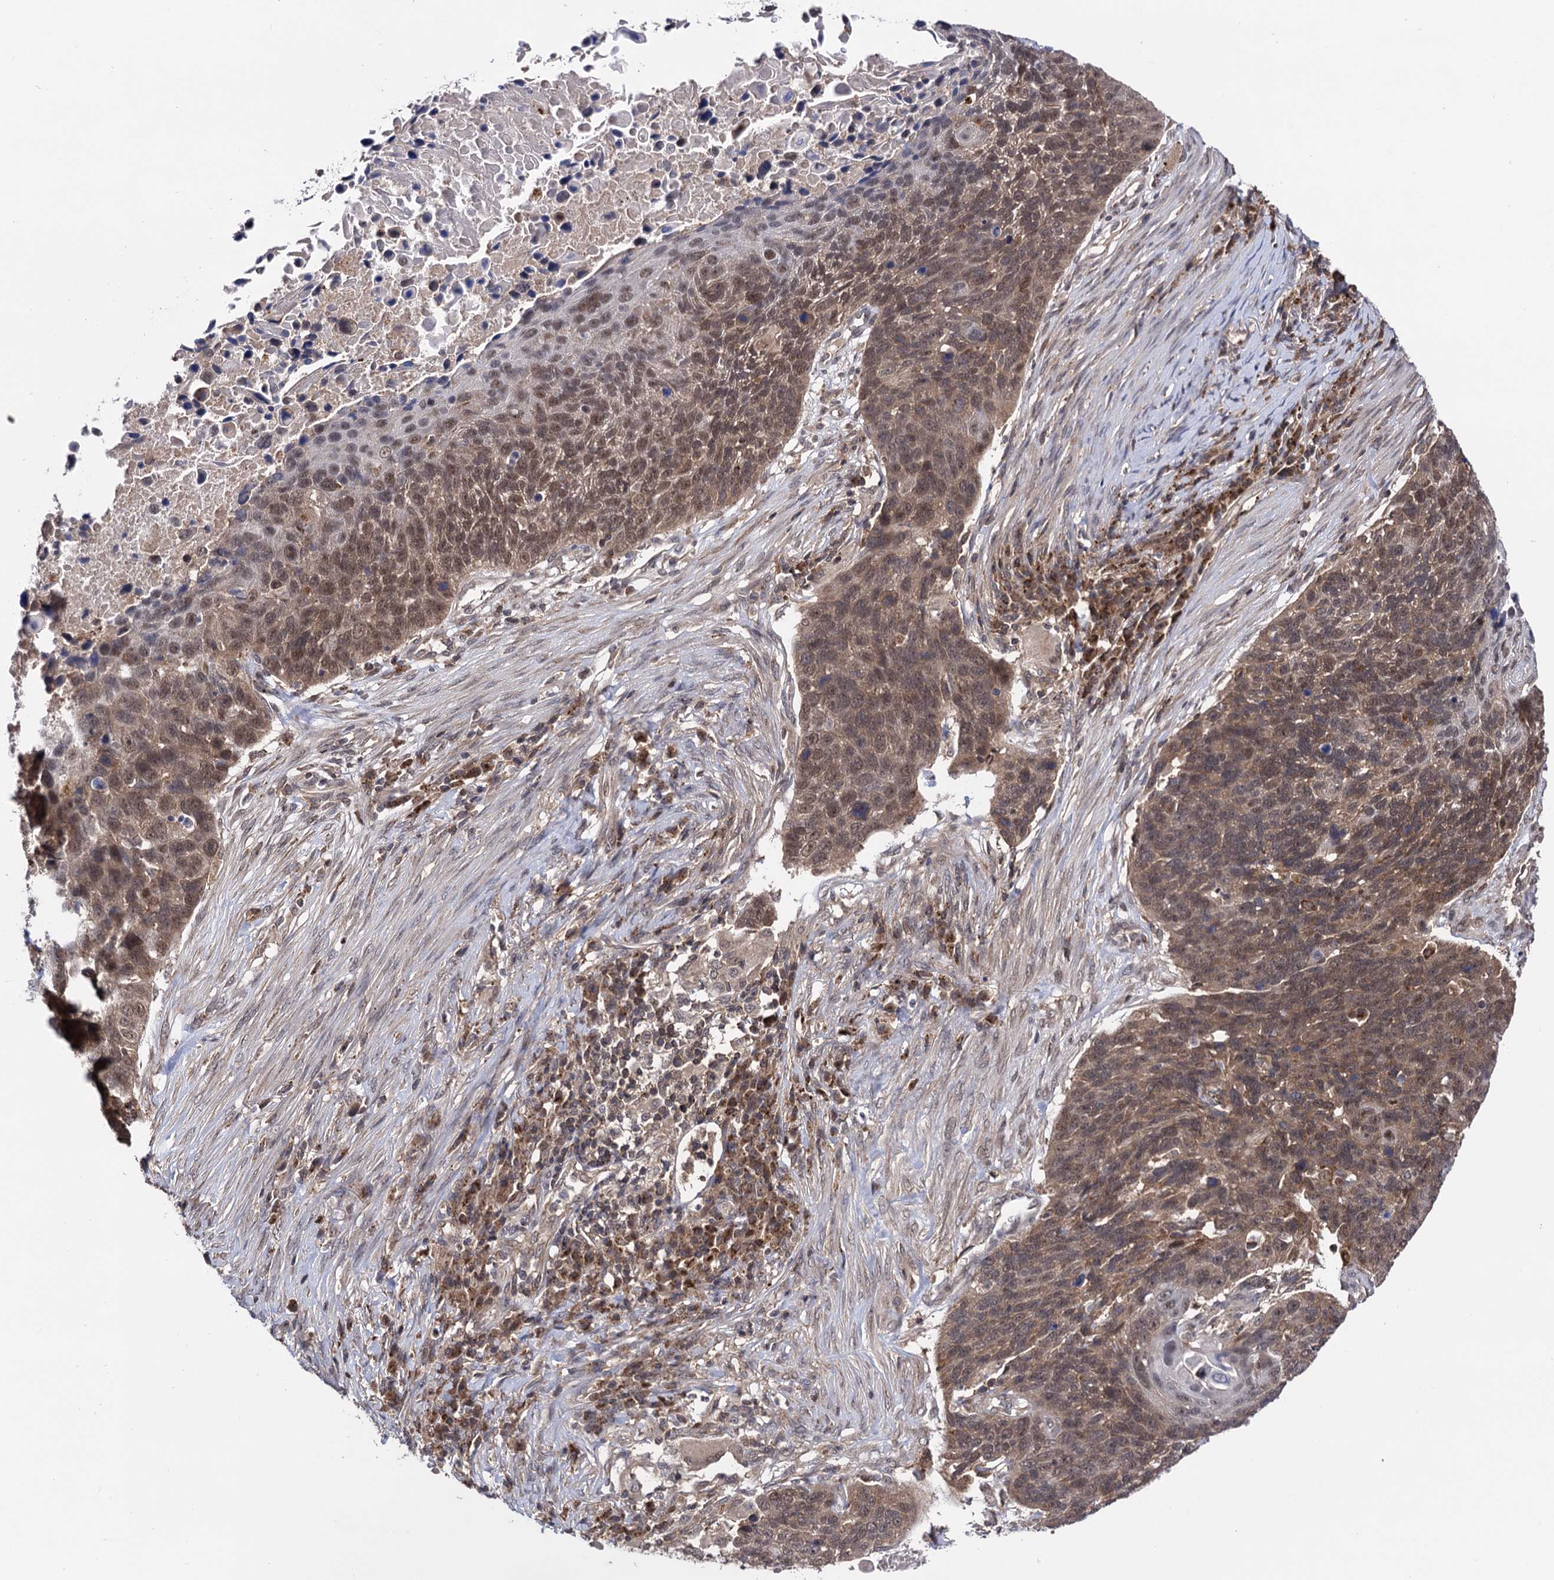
{"staining": {"intensity": "moderate", "quantity": ">75%", "location": "cytoplasmic/membranous,nuclear"}, "tissue": "lung cancer", "cell_type": "Tumor cells", "image_type": "cancer", "snomed": [{"axis": "morphology", "description": "Normal tissue, NOS"}, {"axis": "morphology", "description": "Squamous cell carcinoma, NOS"}, {"axis": "topography", "description": "Lymph node"}, {"axis": "topography", "description": "Lung"}], "caption": "Immunohistochemical staining of lung cancer (squamous cell carcinoma) demonstrates medium levels of moderate cytoplasmic/membranous and nuclear expression in about >75% of tumor cells.", "gene": "MICAL2", "patient": {"sex": "male", "age": 66}}